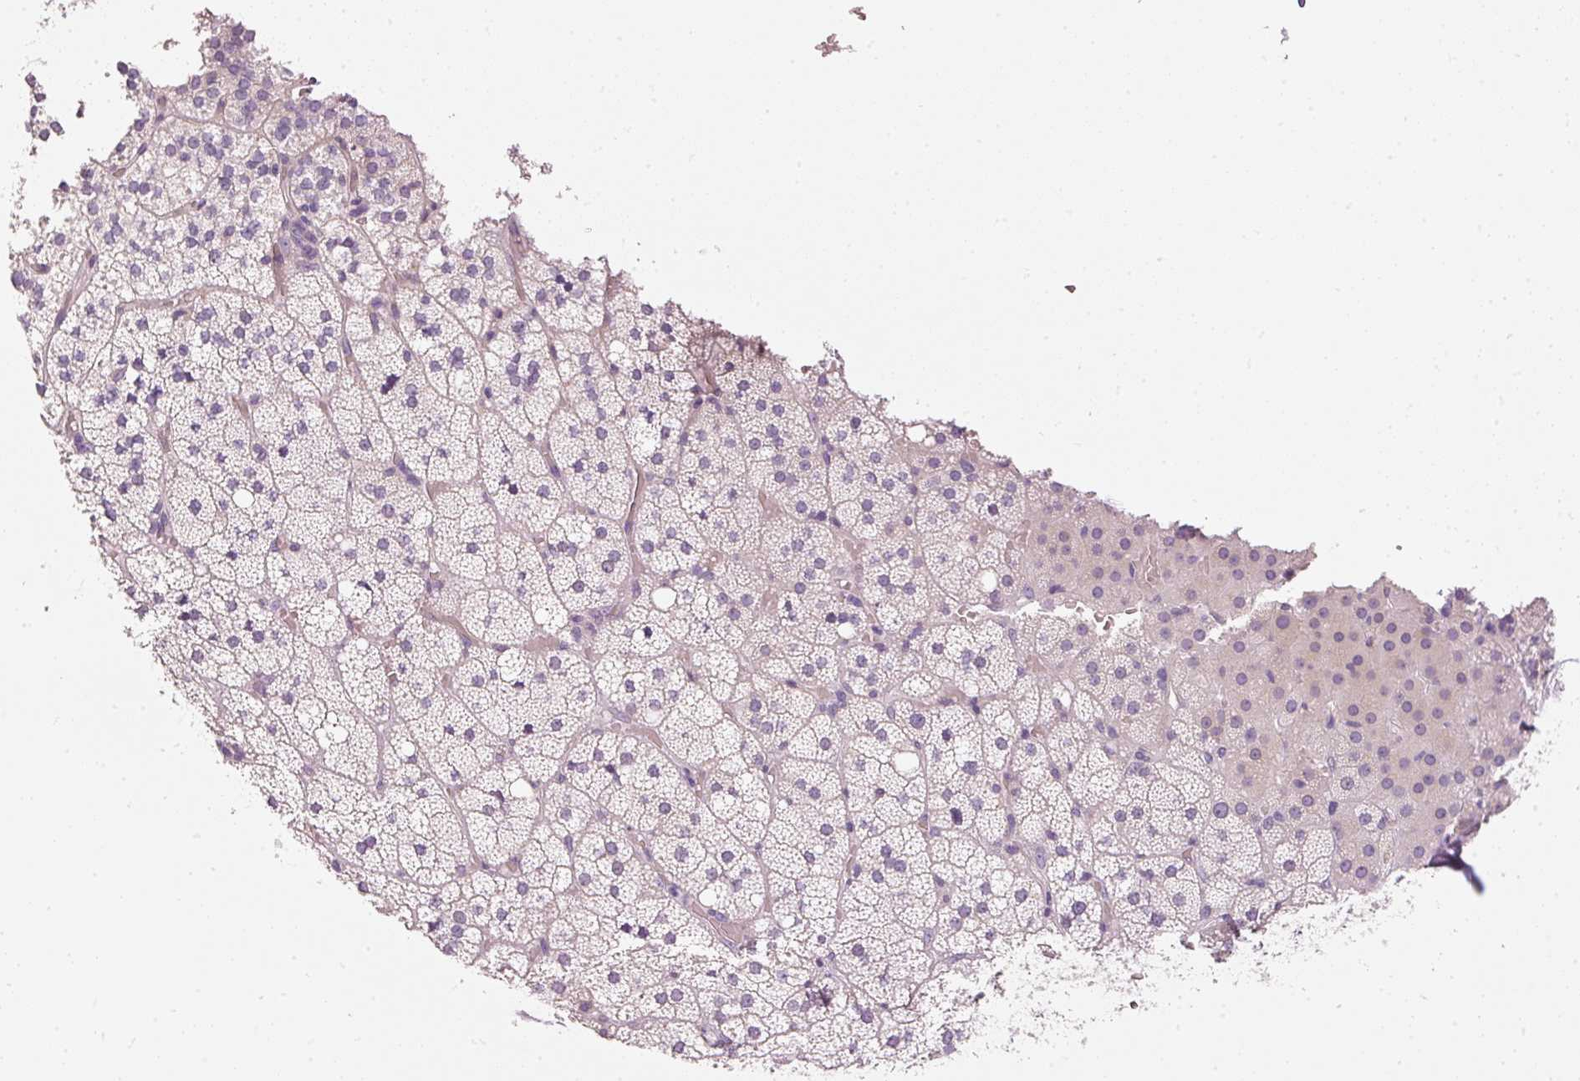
{"staining": {"intensity": "negative", "quantity": "none", "location": "none"}, "tissue": "adrenal gland", "cell_type": "Glandular cells", "image_type": "normal", "snomed": [{"axis": "morphology", "description": "Normal tissue, NOS"}, {"axis": "topography", "description": "Adrenal gland"}], "caption": "IHC micrograph of normal adrenal gland: human adrenal gland stained with DAB demonstrates no significant protein staining in glandular cells. Nuclei are stained in blue.", "gene": "OSR2", "patient": {"sex": "male", "age": 53}}